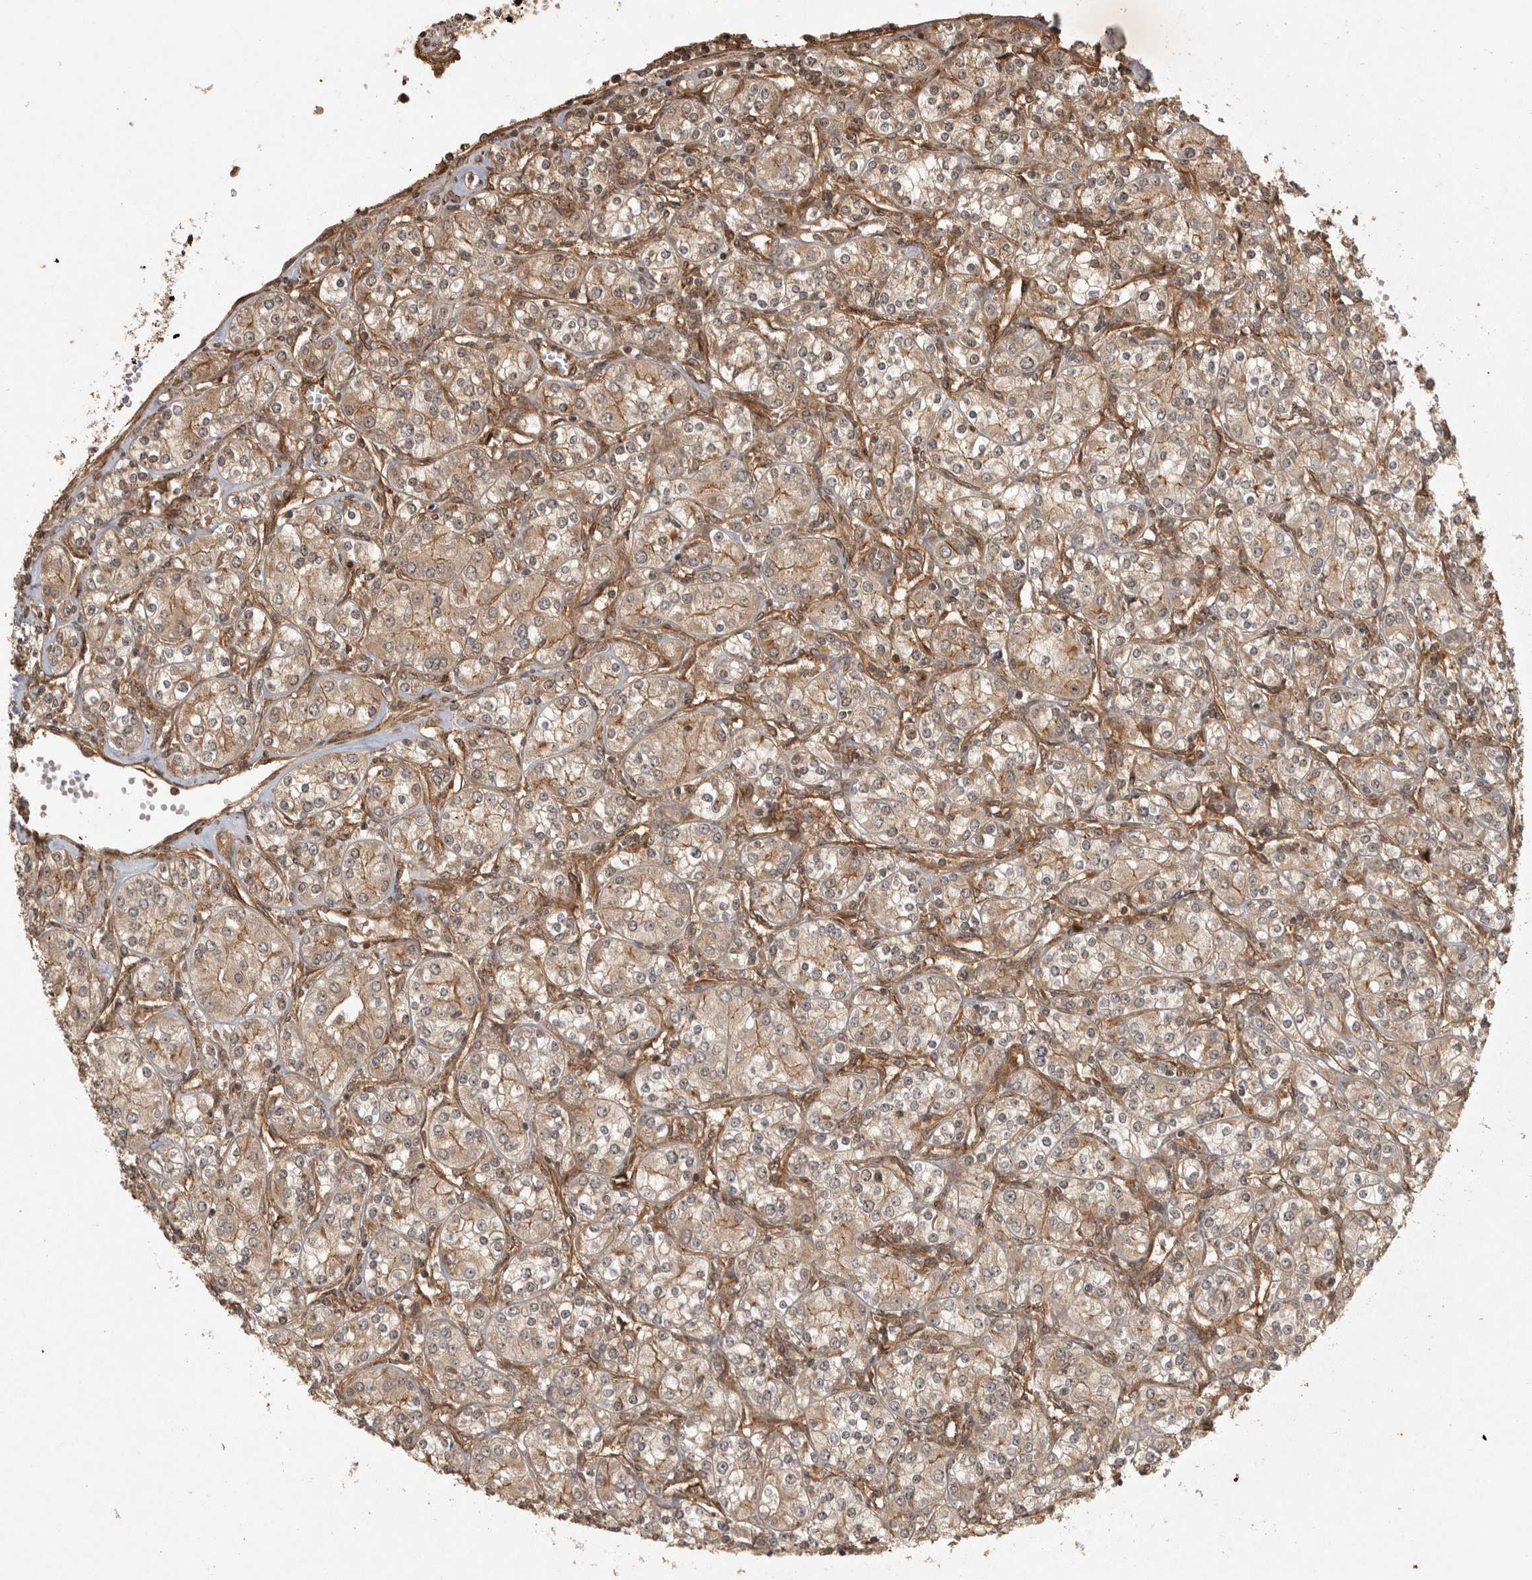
{"staining": {"intensity": "weak", "quantity": "25%-75%", "location": "cytoplasmic/membranous"}, "tissue": "renal cancer", "cell_type": "Tumor cells", "image_type": "cancer", "snomed": [{"axis": "morphology", "description": "Adenocarcinoma, NOS"}, {"axis": "topography", "description": "Kidney"}], "caption": "IHC of renal cancer (adenocarcinoma) shows low levels of weak cytoplasmic/membranous staining in approximately 25%-75% of tumor cells. (Brightfield microscopy of DAB IHC at high magnification).", "gene": "CAMSAP2", "patient": {"sex": "male", "age": 77}}